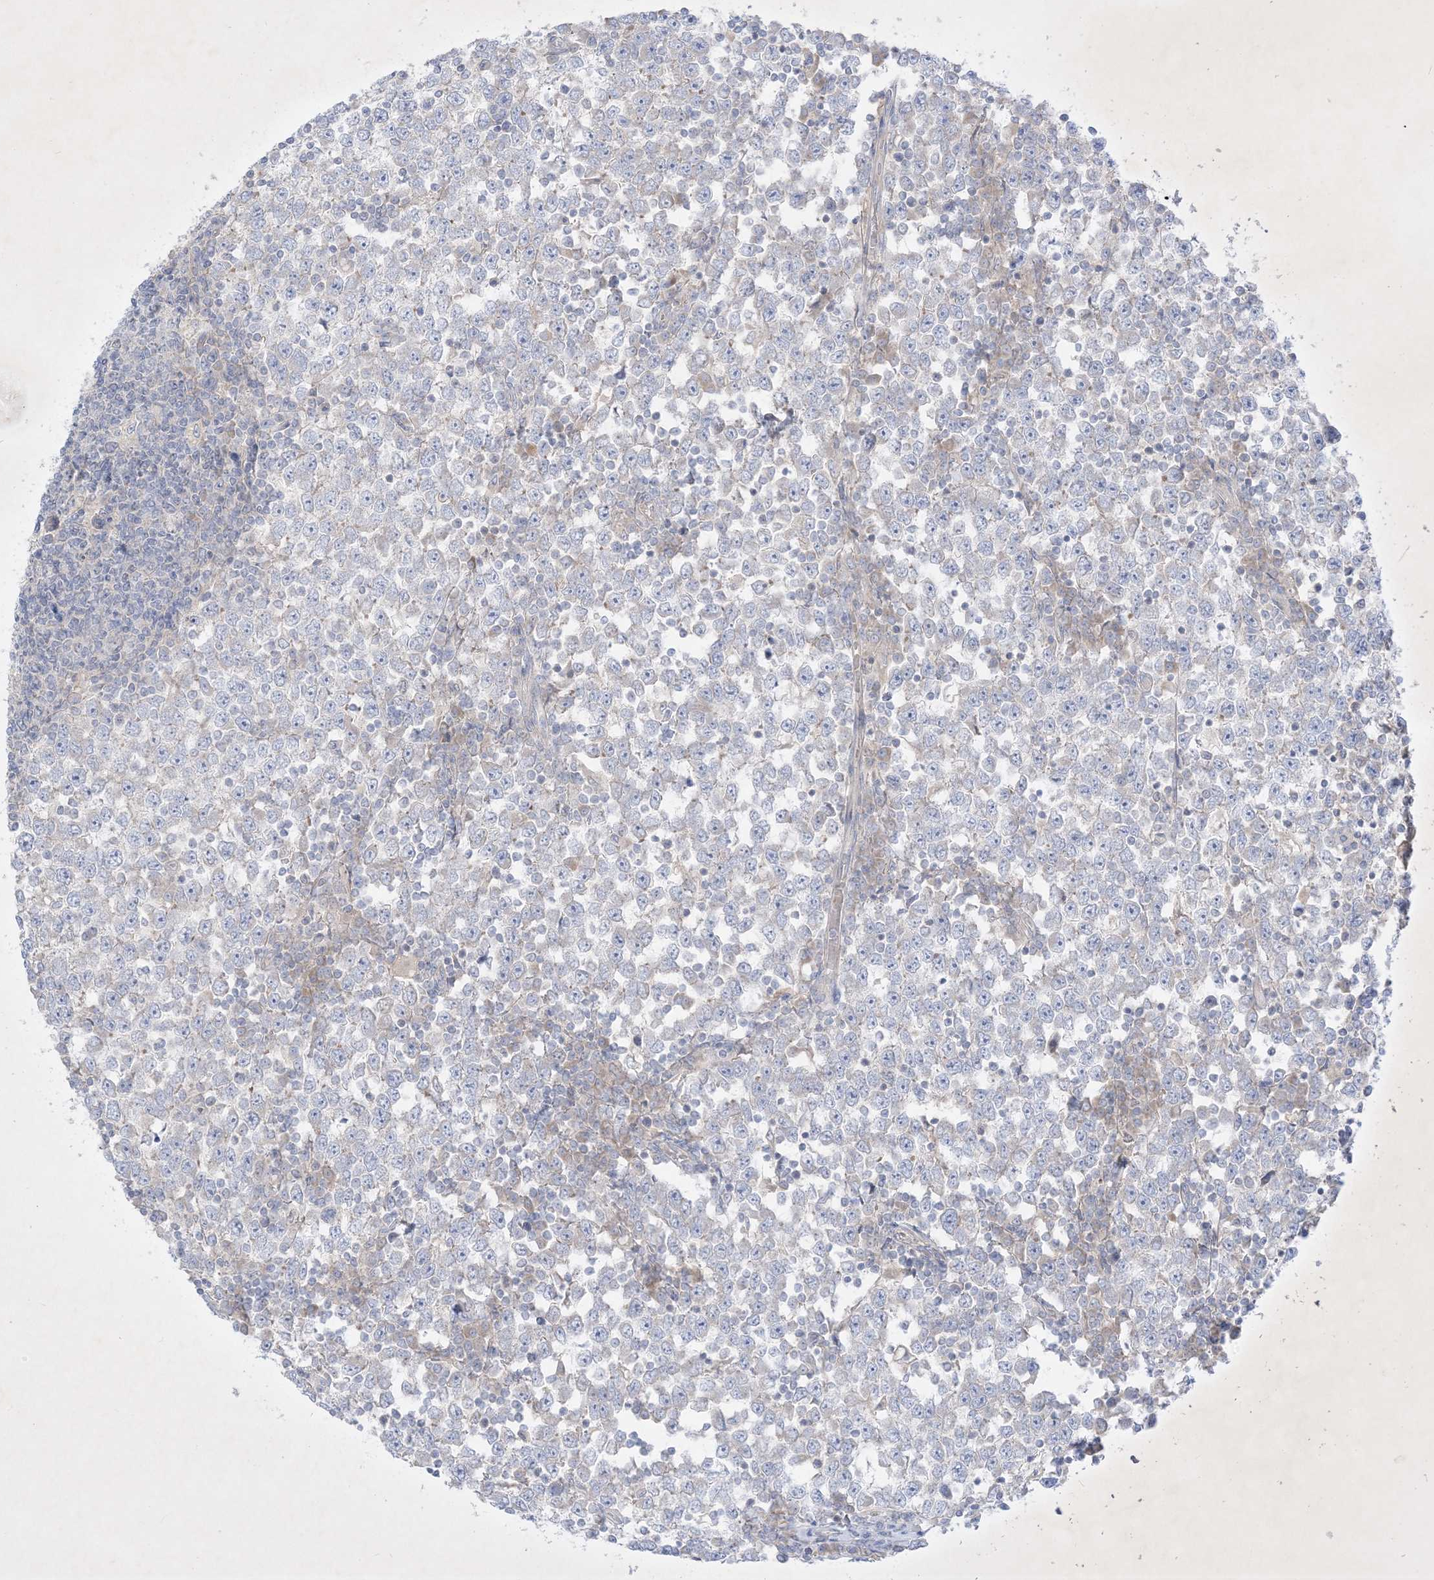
{"staining": {"intensity": "negative", "quantity": "none", "location": "none"}, "tissue": "testis cancer", "cell_type": "Tumor cells", "image_type": "cancer", "snomed": [{"axis": "morphology", "description": "Seminoma, NOS"}, {"axis": "topography", "description": "Testis"}], "caption": "Human testis seminoma stained for a protein using immunohistochemistry shows no staining in tumor cells.", "gene": "PLEKHA3", "patient": {"sex": "male", "age": 65}}